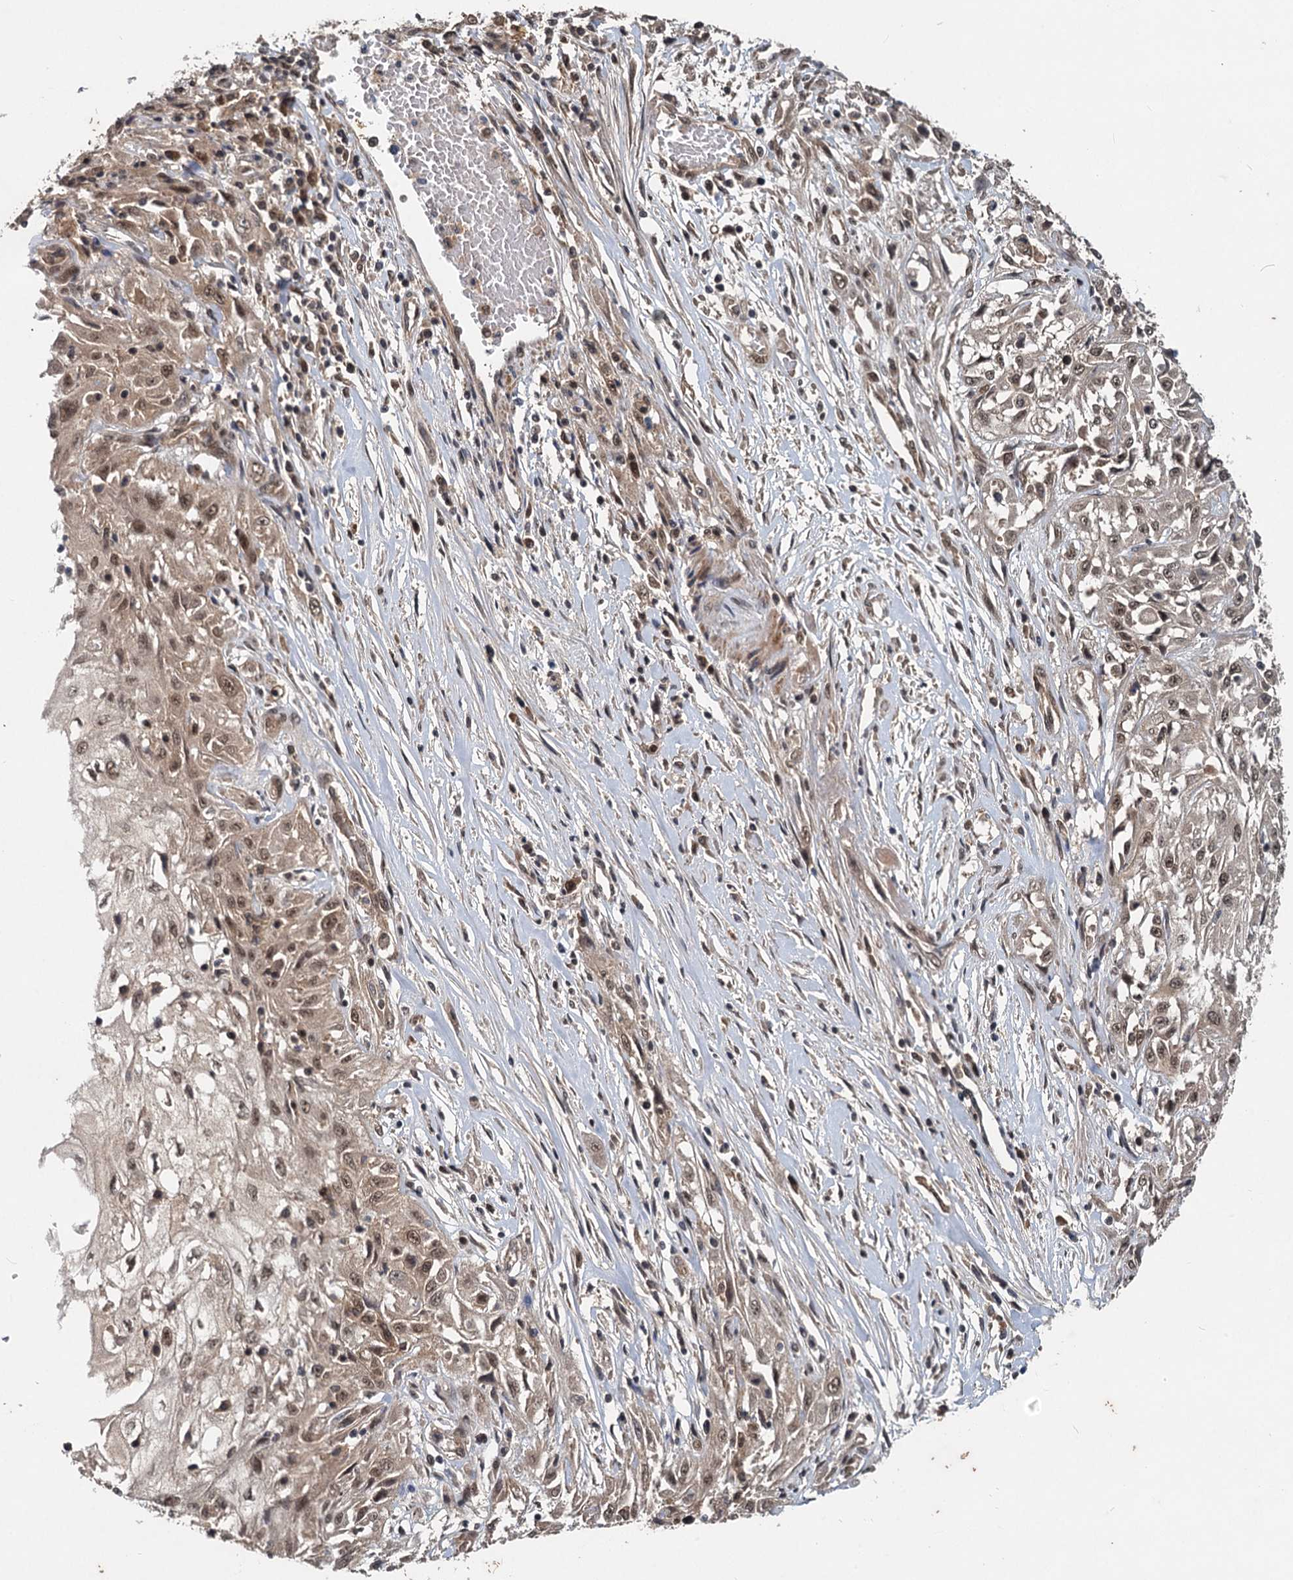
{"staining": {"intensity": "moderate", "quantity": ">75%", "location": "nuclear"}, "tissue": "skin cancer", "cell_type": "Tumor cells", "image_type": "cancer", "snomed": [{"axis": "morphology", "description": "Squamous cell carcinoma, NOS"}, {"axis": "morphology", "description": "Squamous cell carcinoma, metastatic, NOS"}, {"axis": "topography", "description": "Skin"}, {"axis": "topography", "description": "Lymph node"}], "caption": "There is medium levels of moderate nuclear staining in tumor cells of skin cancer, as demonstrated by immunohistochemical staining (brown color).", "gene": "RITA1", "patient": {"sex": "male", "age": 75}}